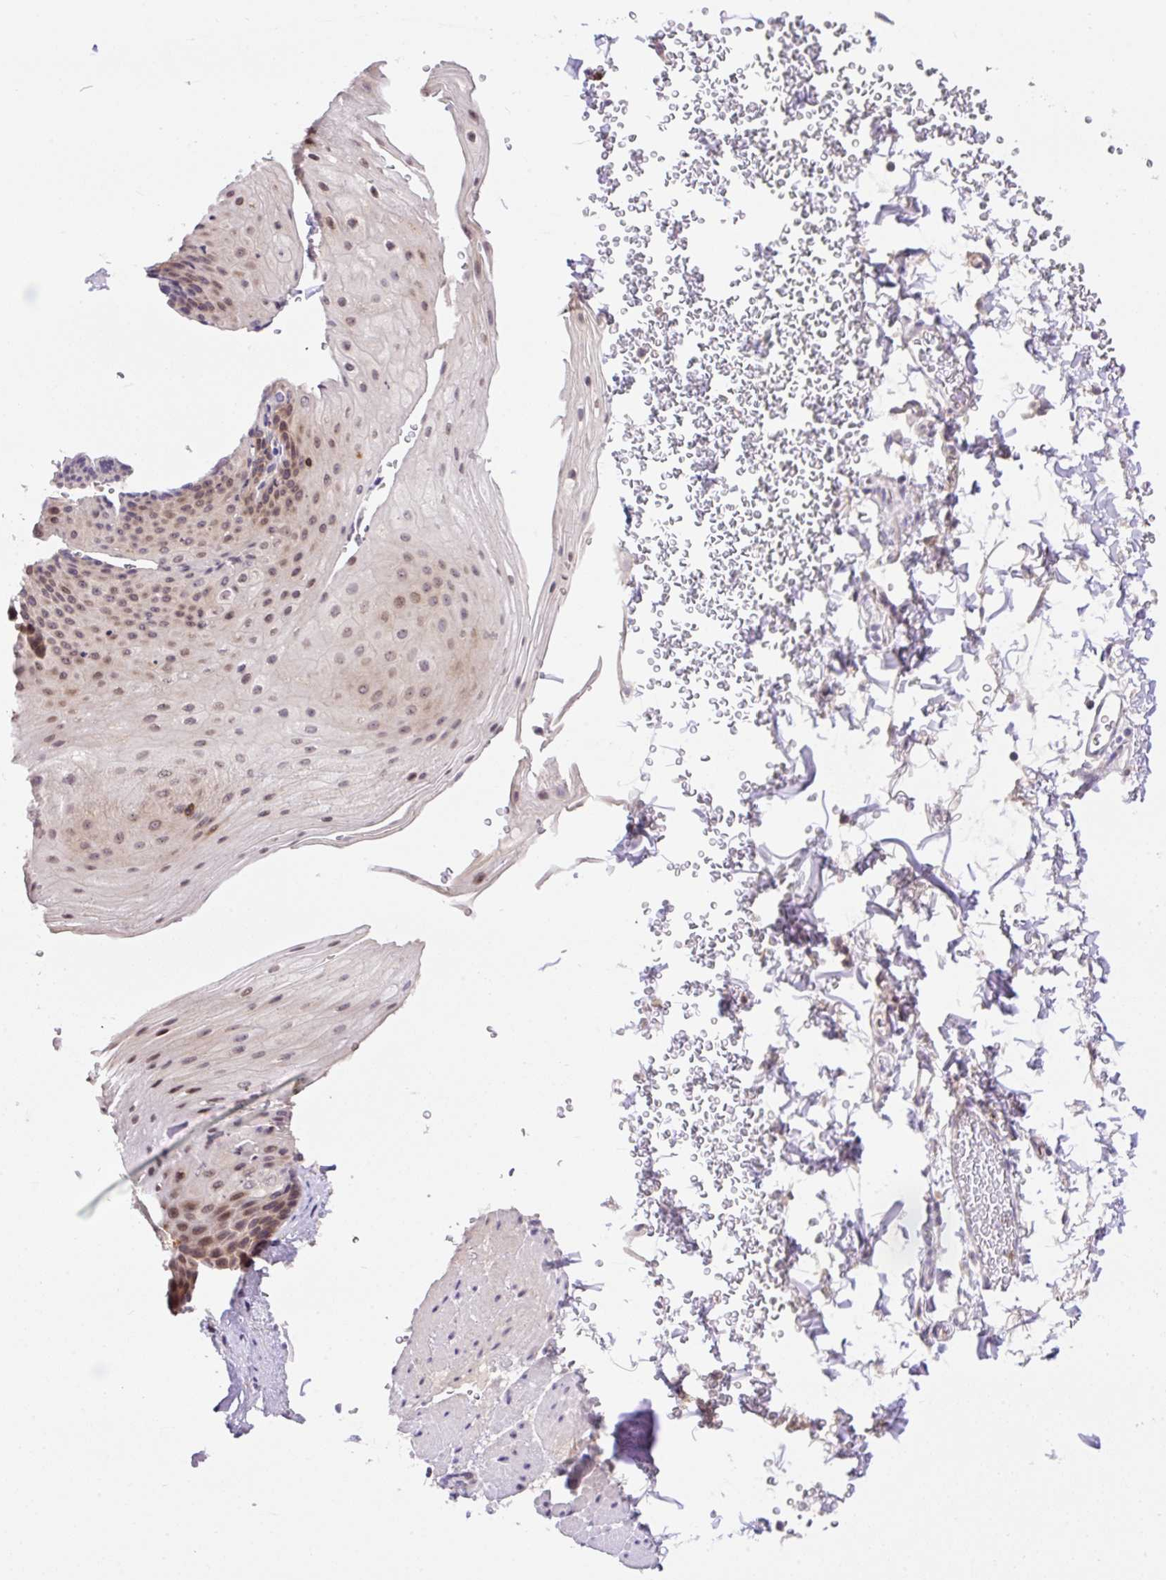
{"staining": {"intensity": "moderate", "quantity": "25%-75%", "location": "cytoplasmic/membranous,nuclear"}, "tissue": "esophagus", "cell_type": "Squamous epithelial cells", "image_type": "normal", "snomed": [{"axis": "morphology", "description": "Normal tissue, NOS"}, {"axis": "topography", "description": "Esophagus"}], "caption": "Brown immunohistochemical staining in unremarkable esophagus exhibits moderate cytoplasmic/membranous,nuclear positivity in about 25%-75% of squamous epithelial cells. (IHC, brightfield microscopy, high magnification).", "gene": "CARD11", "patient": {"sex": "female", "age": 66}}